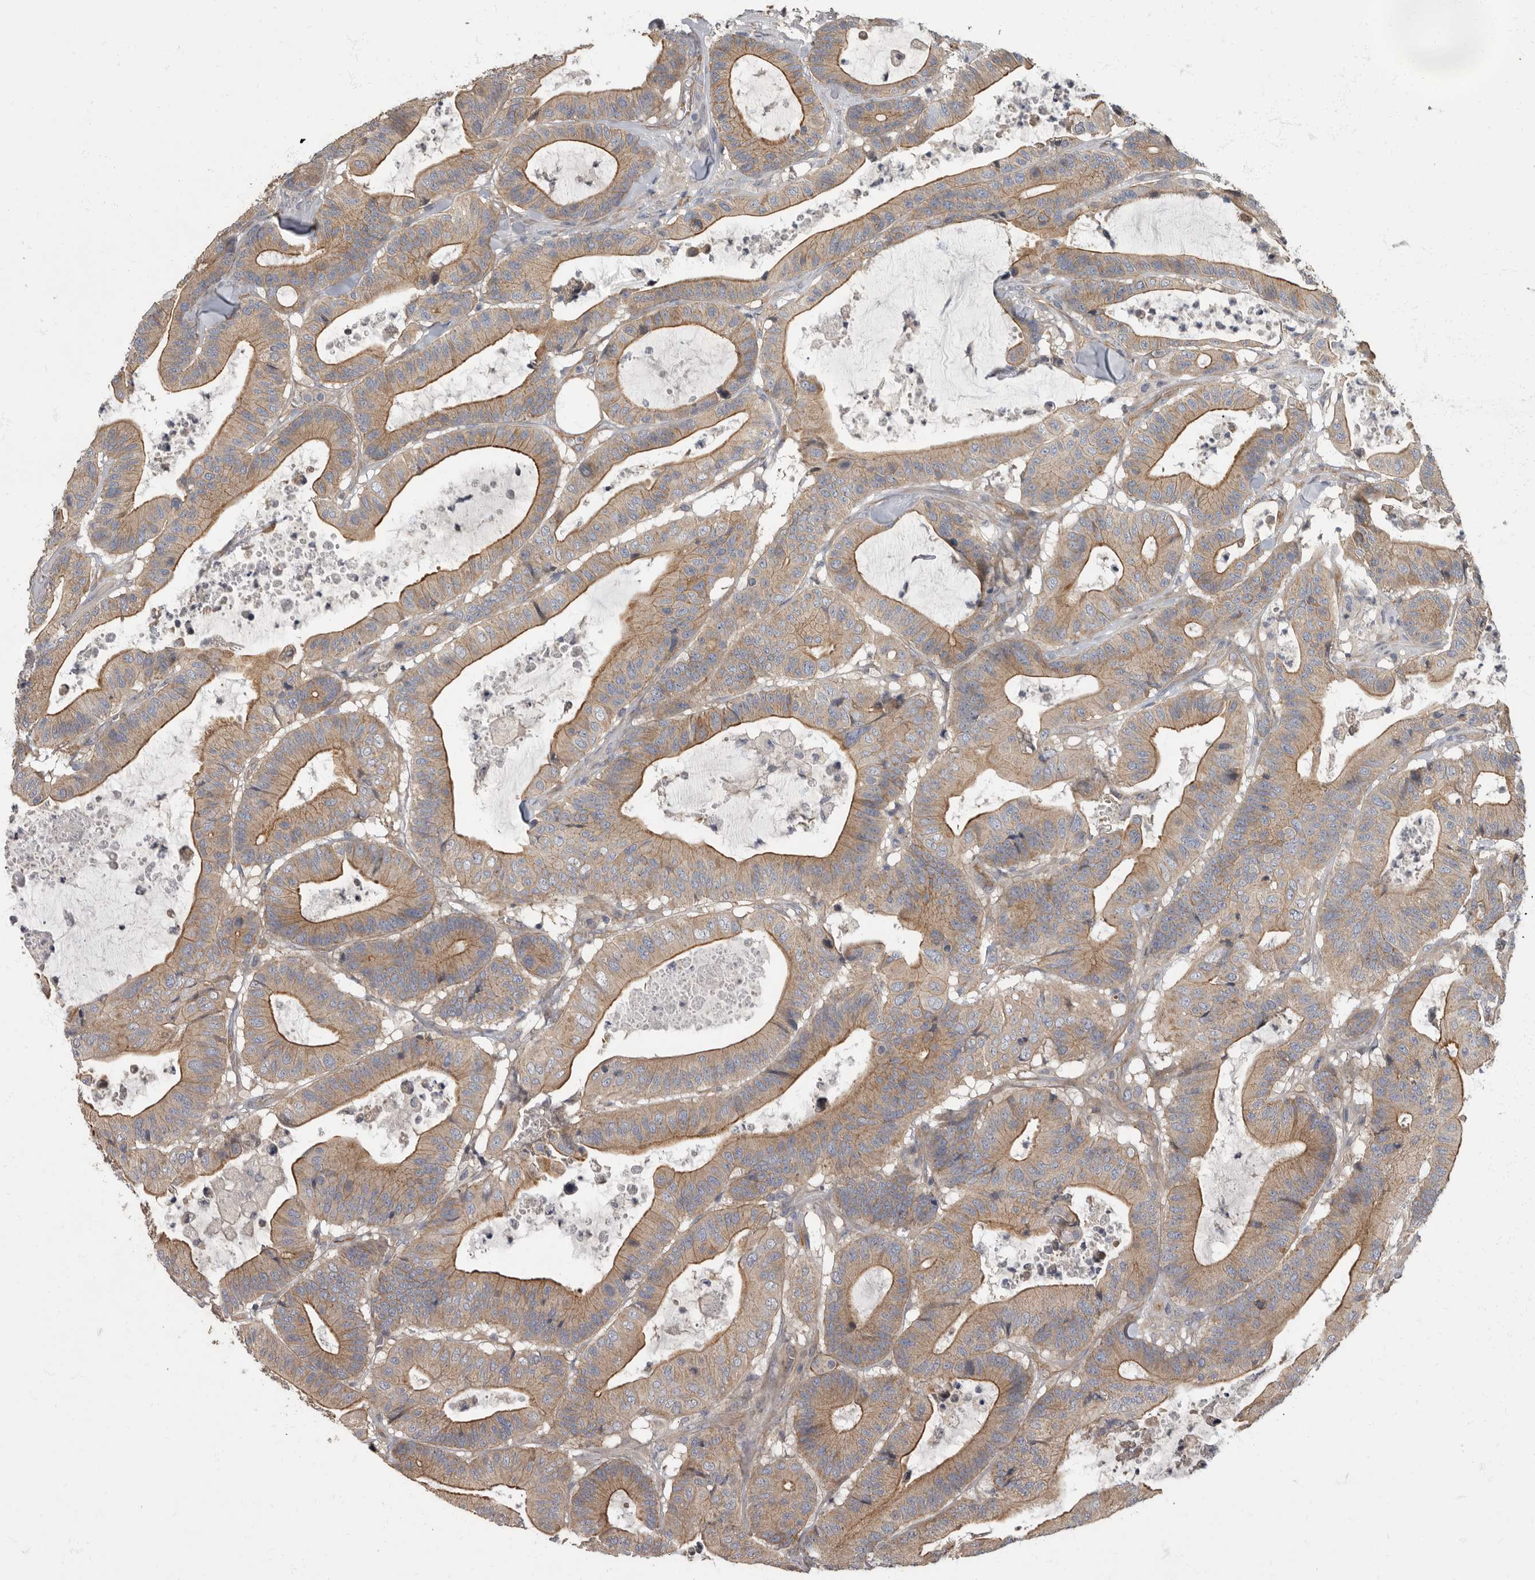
{"staining": {"intensity": "moderate", "quantity": ">75%", "location": "cytoplasmic/membranous"}, "tissue": "colorectal cancer", "cell_type": "Tumor cells", "image_type": "cancer", "snomed": [{"axis": "morphology", "description": "Adenocarcinoma, NOS"}, {"axis": "topography", "description": "Colon"}], "caption": "A micrograph of adenocarcinoma (colorectal) stained for a protein reveals moderate cytoplasmic/membranous brown staining in tumor cells. The staining is performed using DAB (3,3'-diaminobenzidine) brown chromogen to label protein expression. The nuclei are counter-stained blue using hematoxylin.", "gene": "PDK1", "patient": {"sex": "female", "age": 84}}